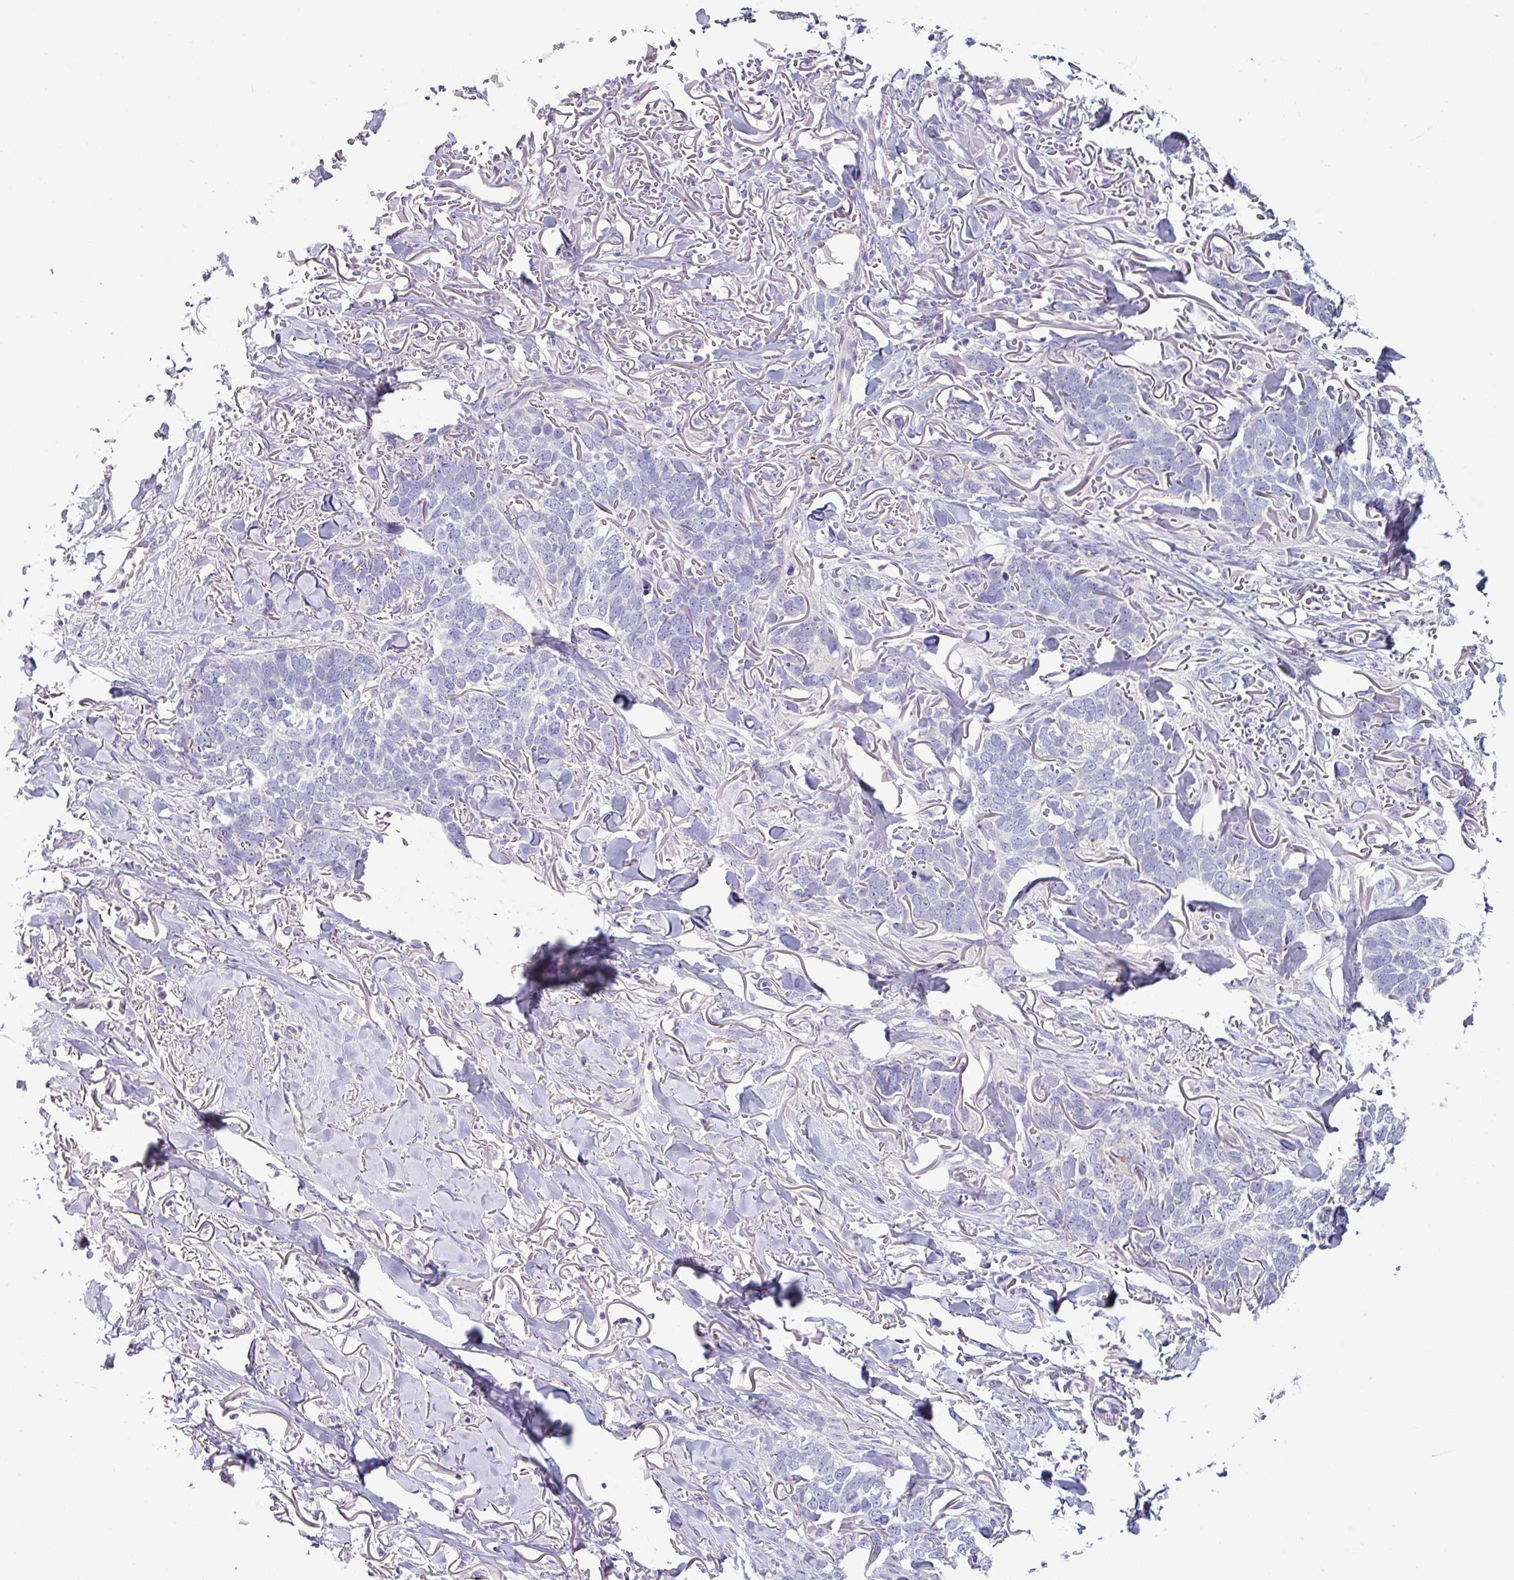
{"staining": {"intensity": "negative", "quantity": "none", "location": "none"}, "tissue": "skin cancer", "cell_type": "Tumor cells", "image_type": "cancer", "snomed": [{"axis": "morphology", "description": "Normal tissue, NOS"}, {"axis": "morphology", "description": "Basal cell carcinoma"}, {"axis": "topography", "description": "Skin"}], "caption": "Human skin basal cell carcinoma stained for a protein using immunohistochemistry (IHC) displays no expression in tumor cells.", "gene": "ACAP3", "patient": {"sex": "male", "age": 77}}